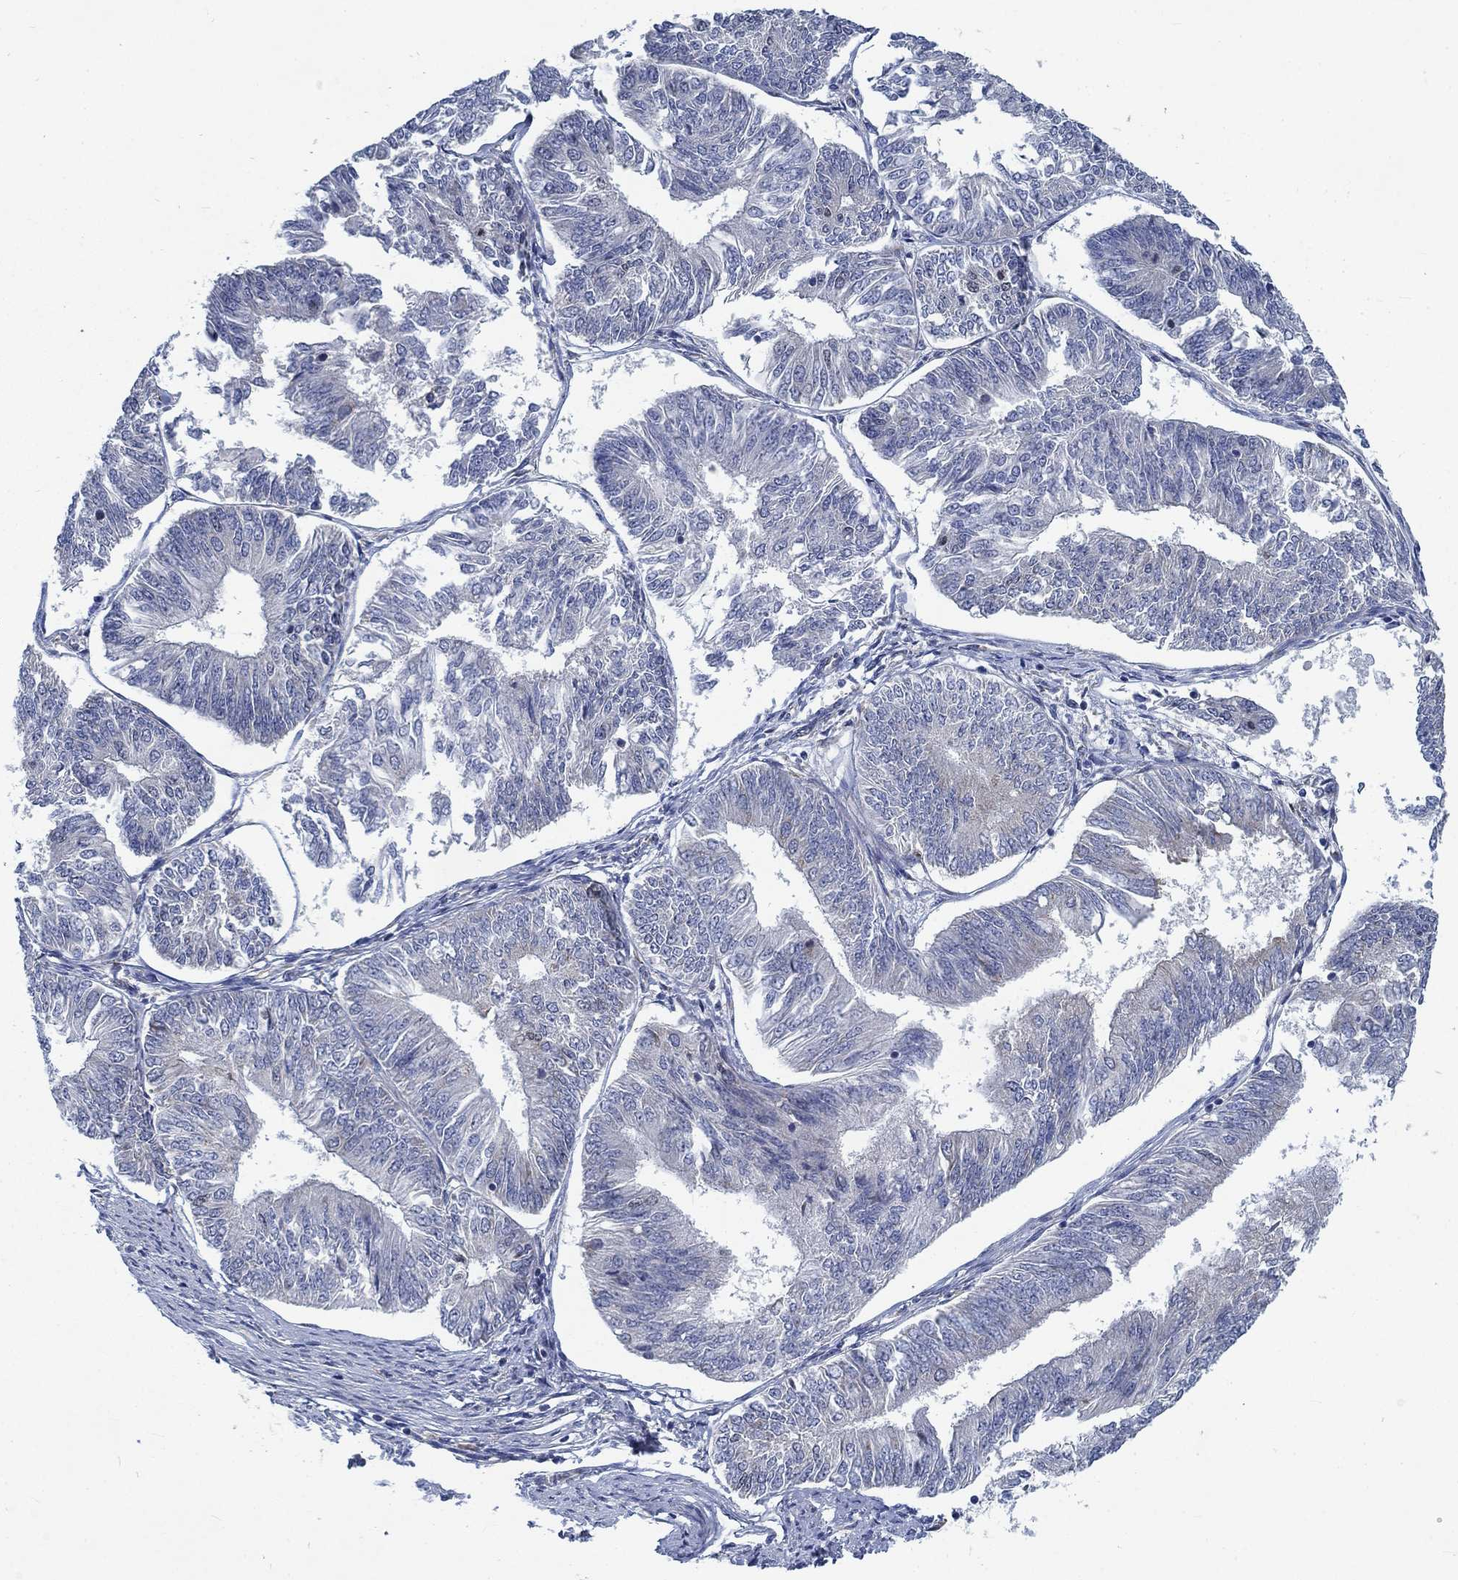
{"staining": {"intensity": "negative", "quantity": "none", "location": "none"}, "tissue": "endometrial cancer", "cell_type": "Tumor cells", "image_type": "cancer", "snomed": [{"axis": "morphology", "description": "Adenocarcinoma, NOS"}, {"axis": "topography", "description": "Endometrium"}], "caption": "A high-resolution image shows immunohistochemistry staining of adenocarcinoma (endometrial), which demonstrates no significant positivity in tumor cells.", "gene": "MMP24", "patient": {"sex": "female", "age": 58}}